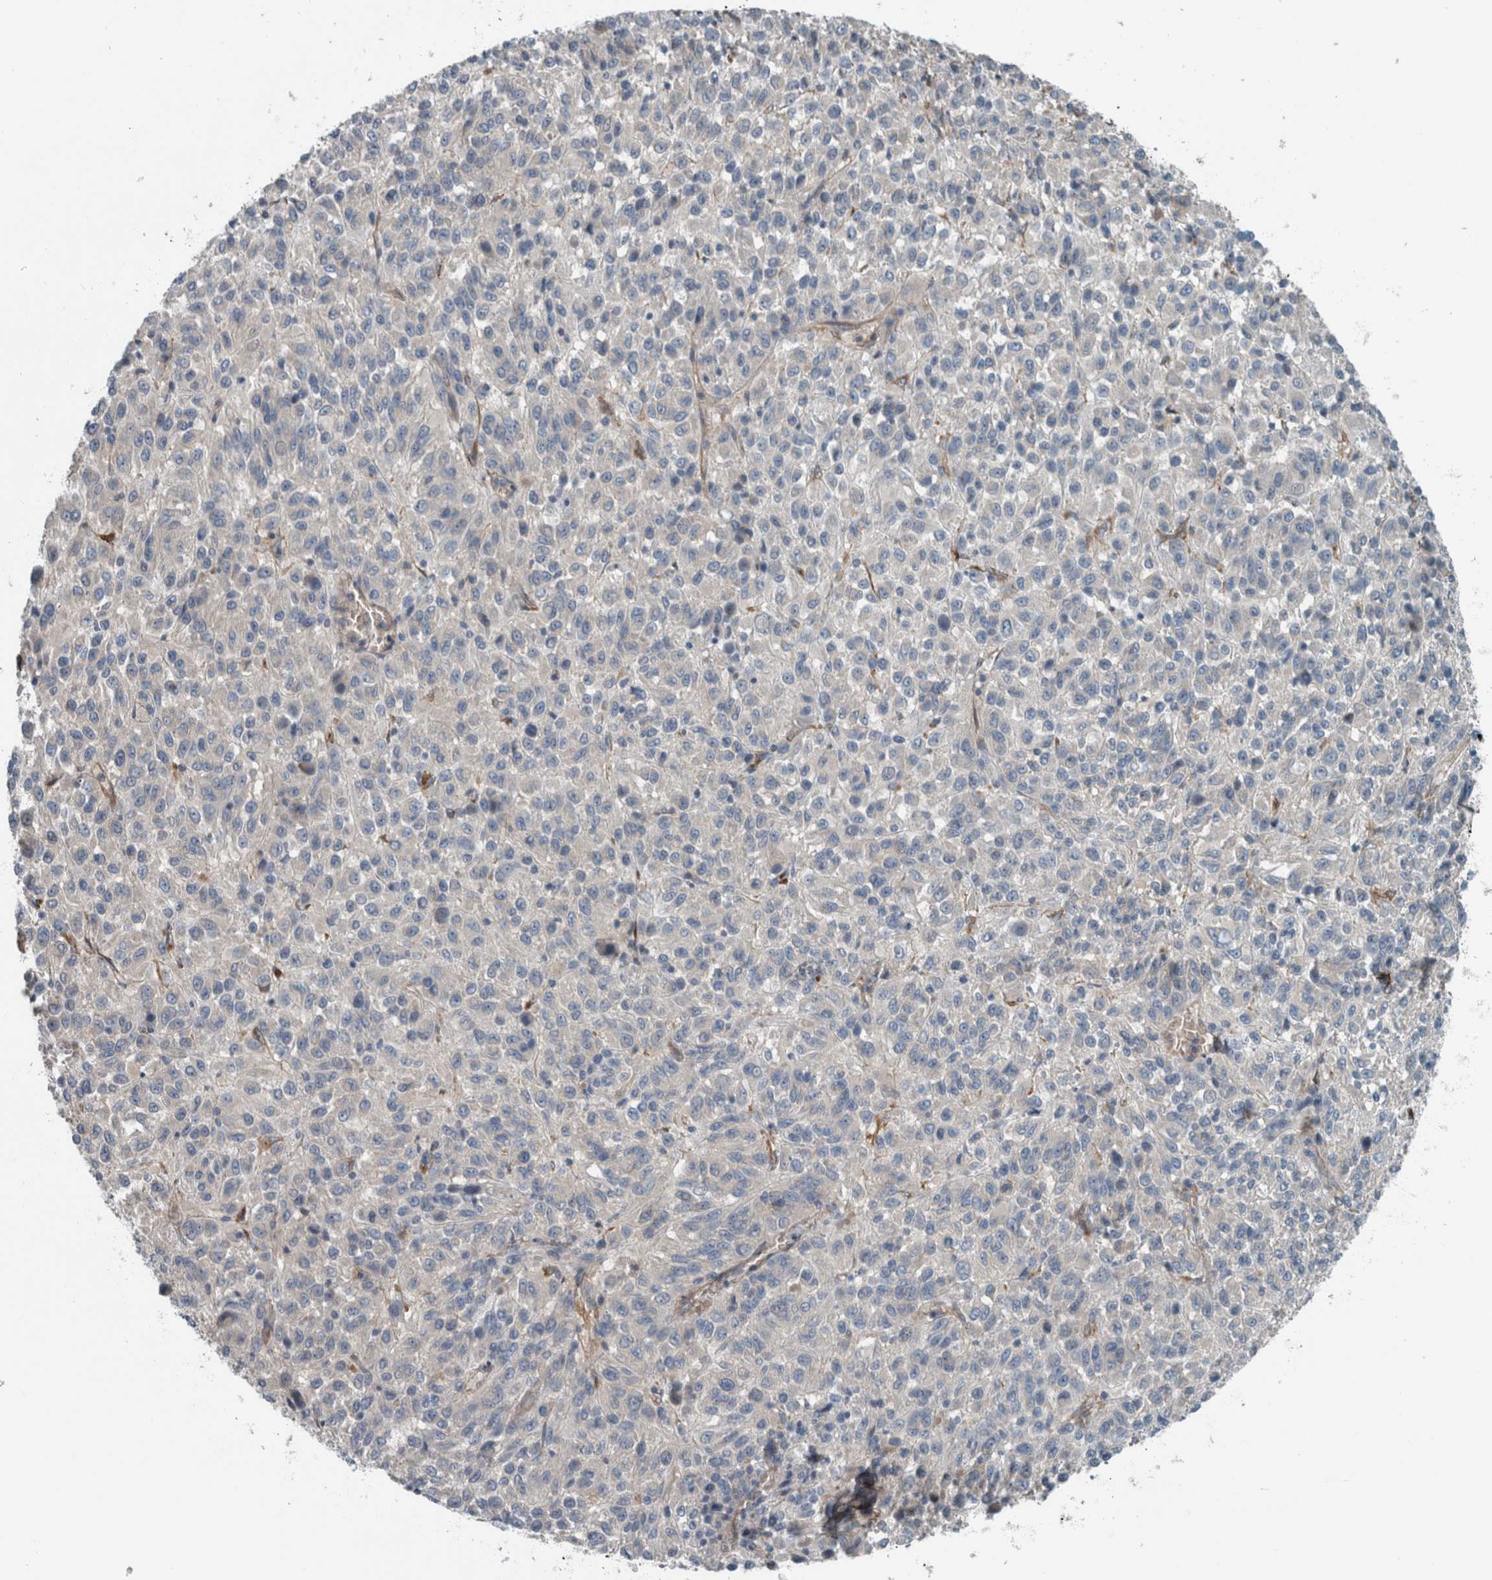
{"staining": {"intensity": "negative", "quantity": "none", "location": "none"}, "tissue": "melanoma", "cell_type": "Tumor cells", "image_type": "cancer", "snomed": [{"axis": "morphology", "description": "Malignant melanoma, Metastatic site"}, {"axis": "topography", "description": "Lung"}], "caption": "DAB immunohistochemical staining of human malignant melanoma (metastatic site) demonstrates no significant staining in tumor cells.", "gene": "GLT8D2", "patient": {"sex": "male", "age": 64}}